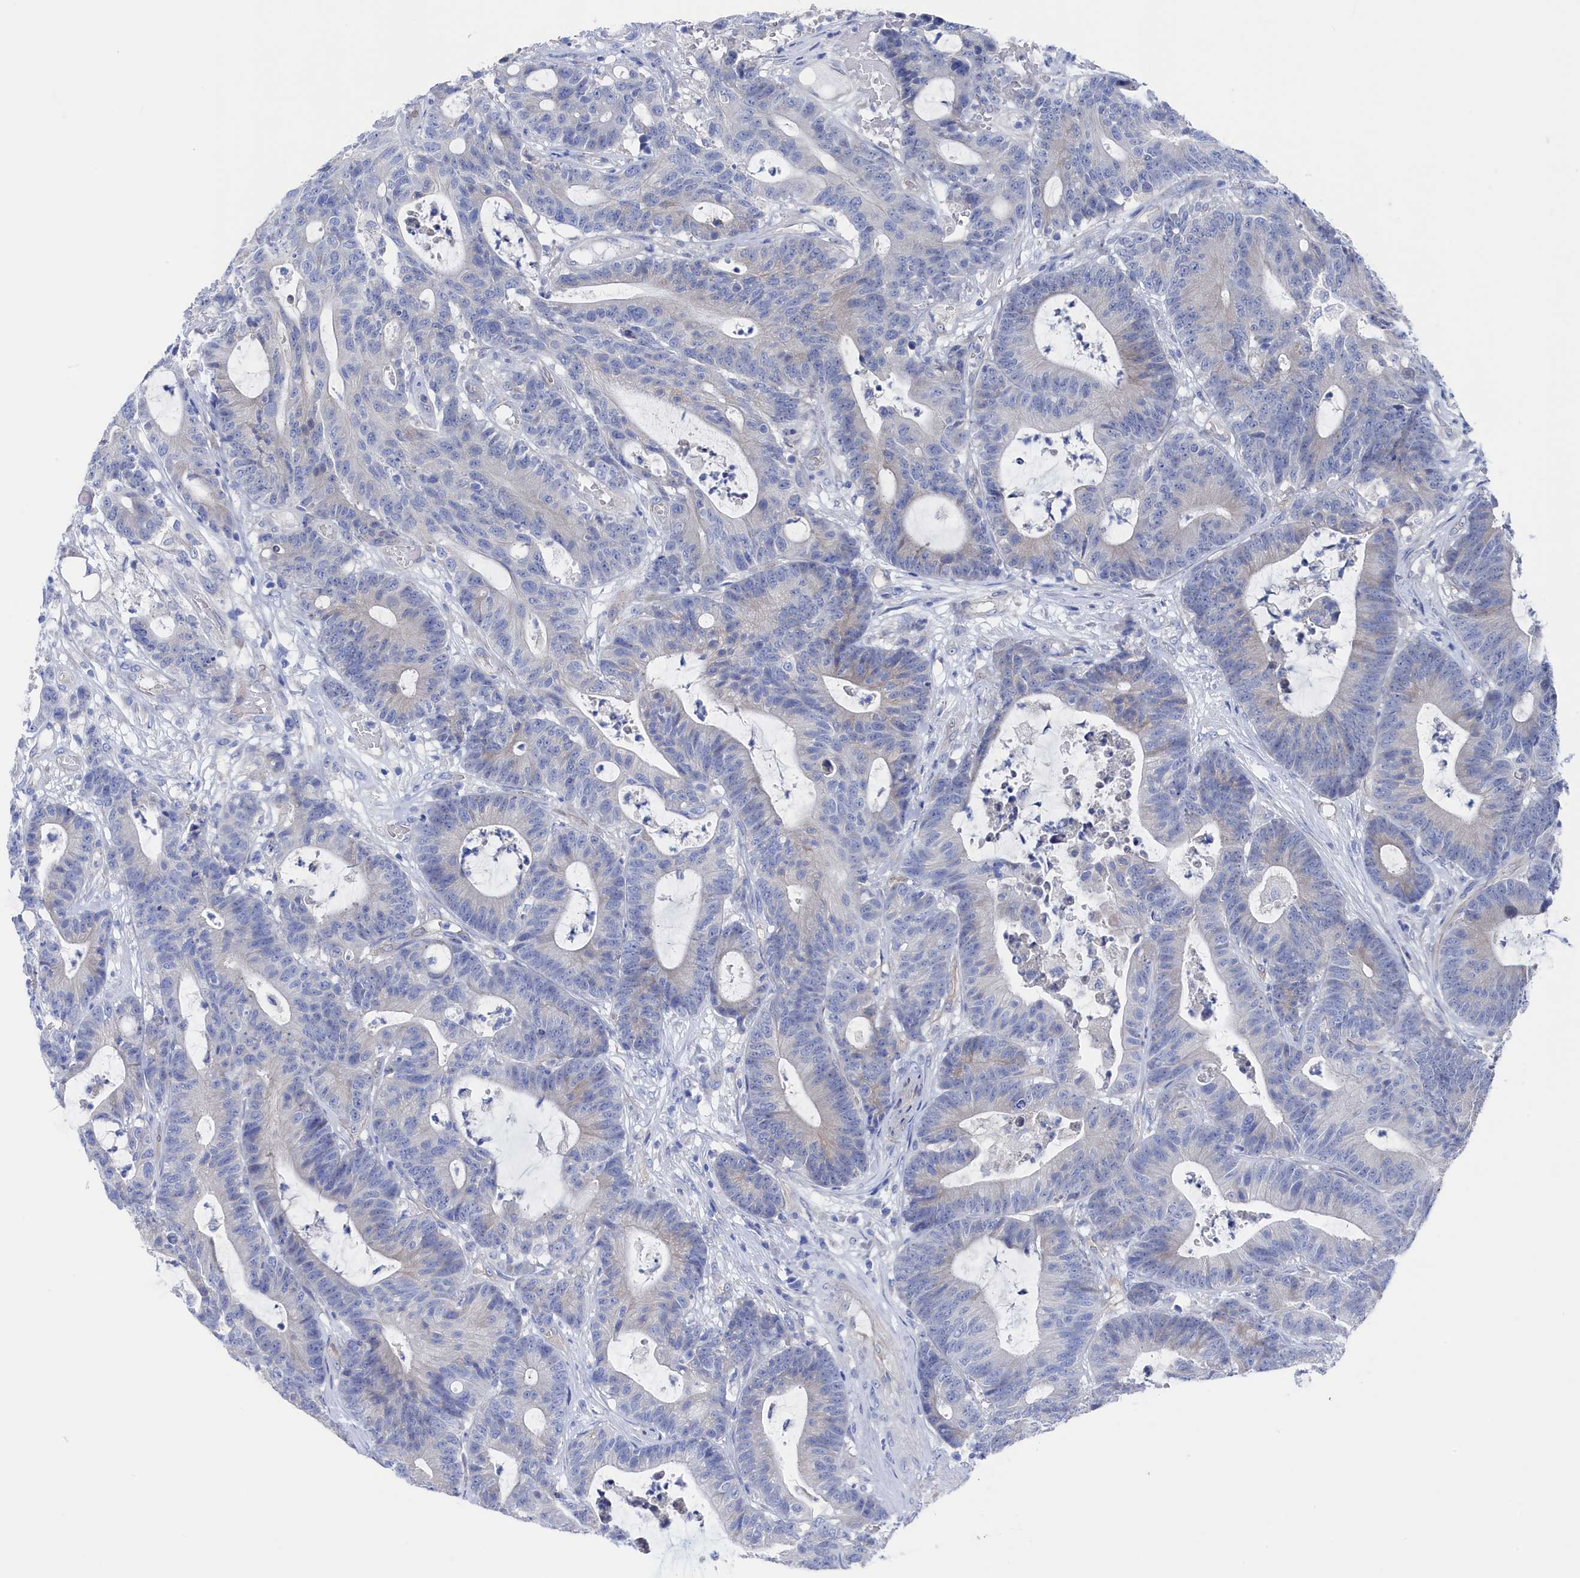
{"staining": {"intensity": "negative", "quantity": "none", "location": "none"}, "tissue": "colorectal cancer", "cell_type": "Tumor cells", "image_type": "cancer", "snomed": [{"axis": "morphology", "description": "Adenocarcinoma, NOS"}, {"axis": "topography", "description": "Colon"}], "caption": "IHC of colorectal cancer (adenocarcinoma) exhibits no expression in tumor cells.", "gene": "TMOD2", "patient": {"sex": "female", "age": 84}}